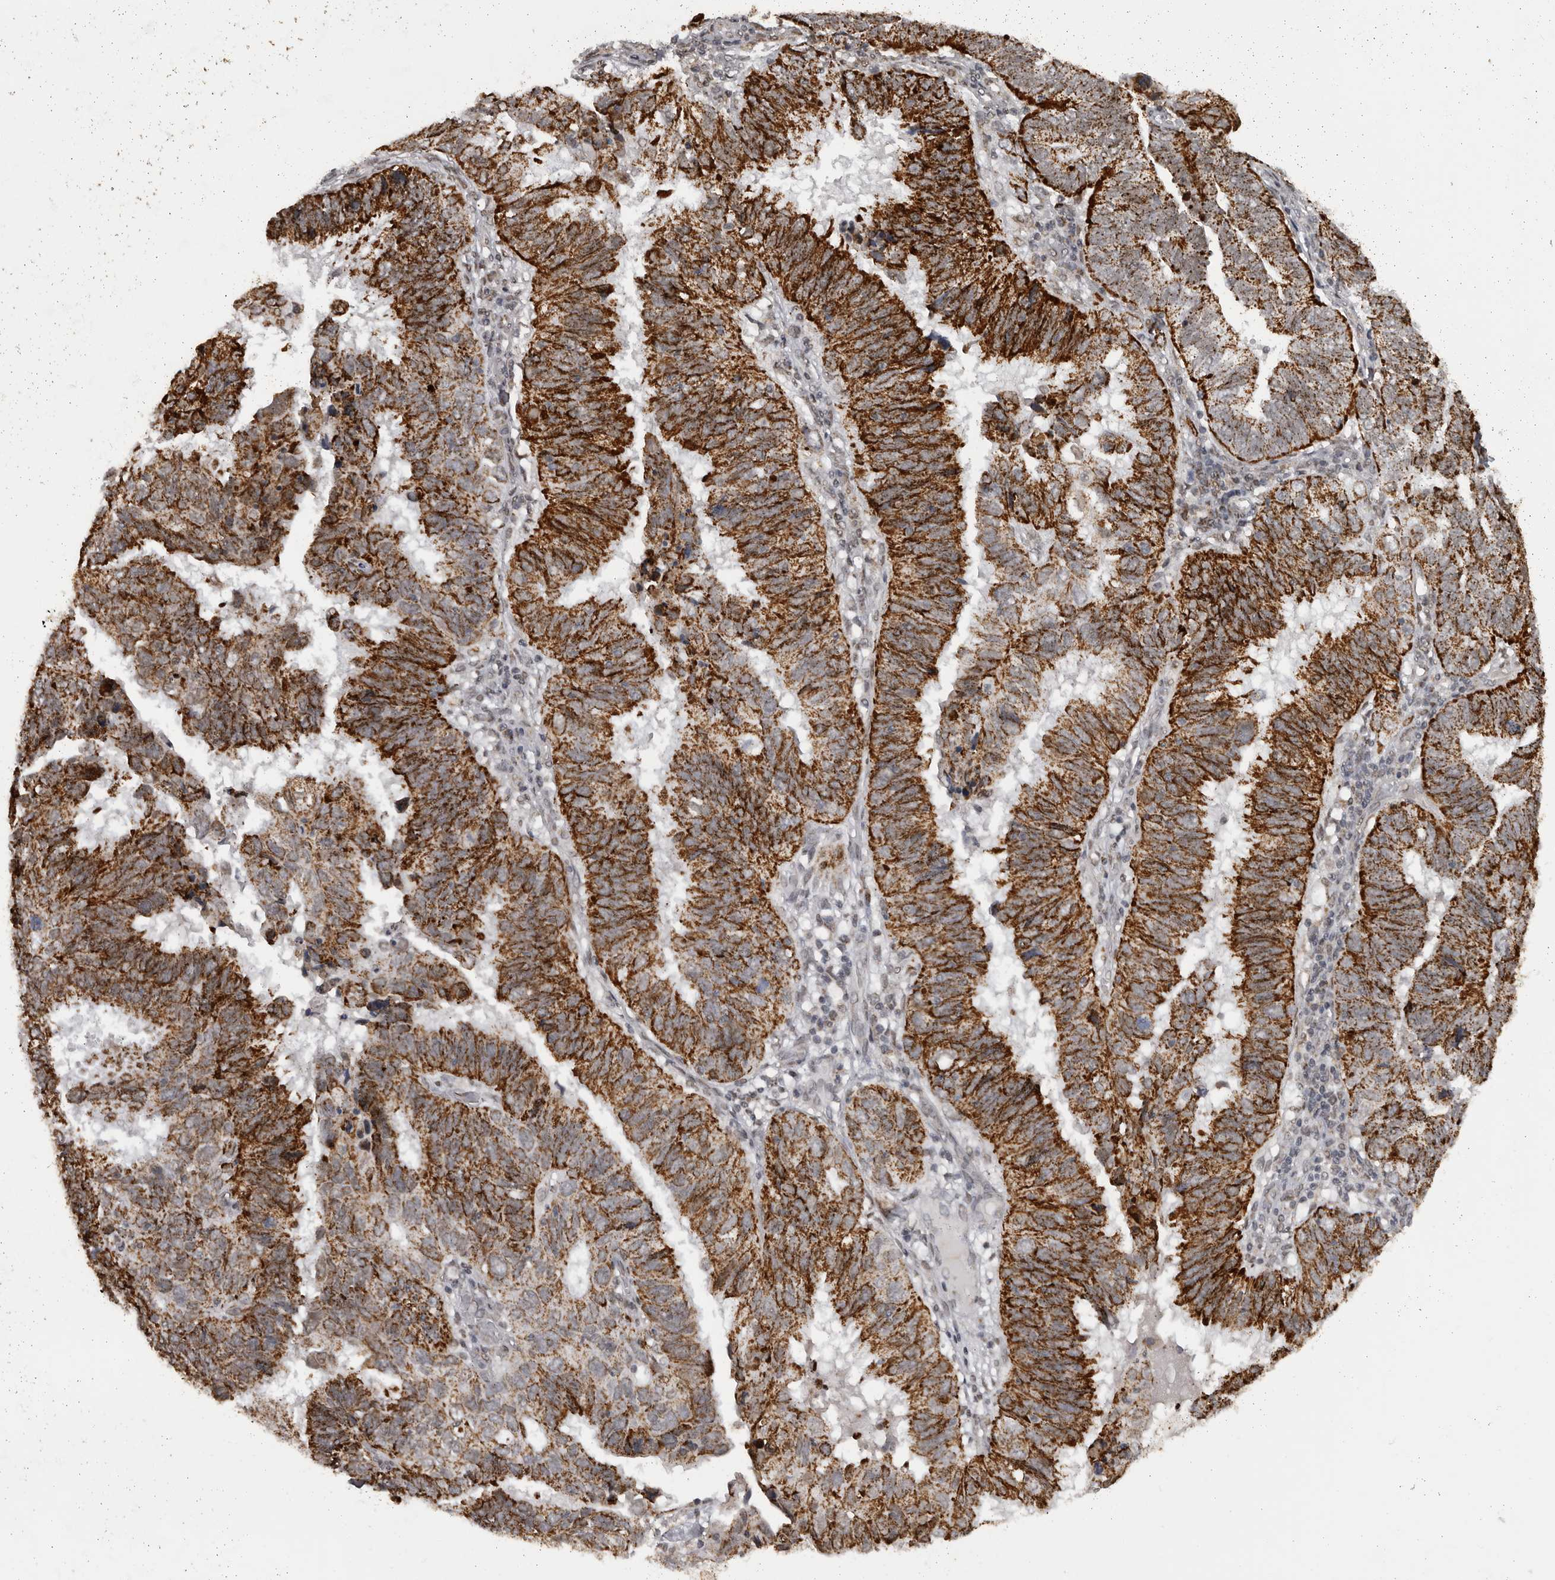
{"staining": {"intensity": "strong", "quantity": ">75%", "location": "cytoplasmic/membranous"}, "tissue": "endometrial cancer", "cell_type": "Tumor cells", "image_type": "cancer", "snomed": [{"axis": "morphology", "description": "Adenocarcinoma, NOS"}, {"axis": "topography", "description": "Uterus"}], "caption": "IHC (DAB (3,3'-diaminobenzidine)) staining of human endometrial adenocarcinoma demonstrates strong cytoplasmic/membranous protein positivity in about >75% of tumor cells. (DAB IHC, brown staining for protein, blue staining for nuclei).", "gene": "C17orf99", "patient": {"sex": "female", "age": 77}}